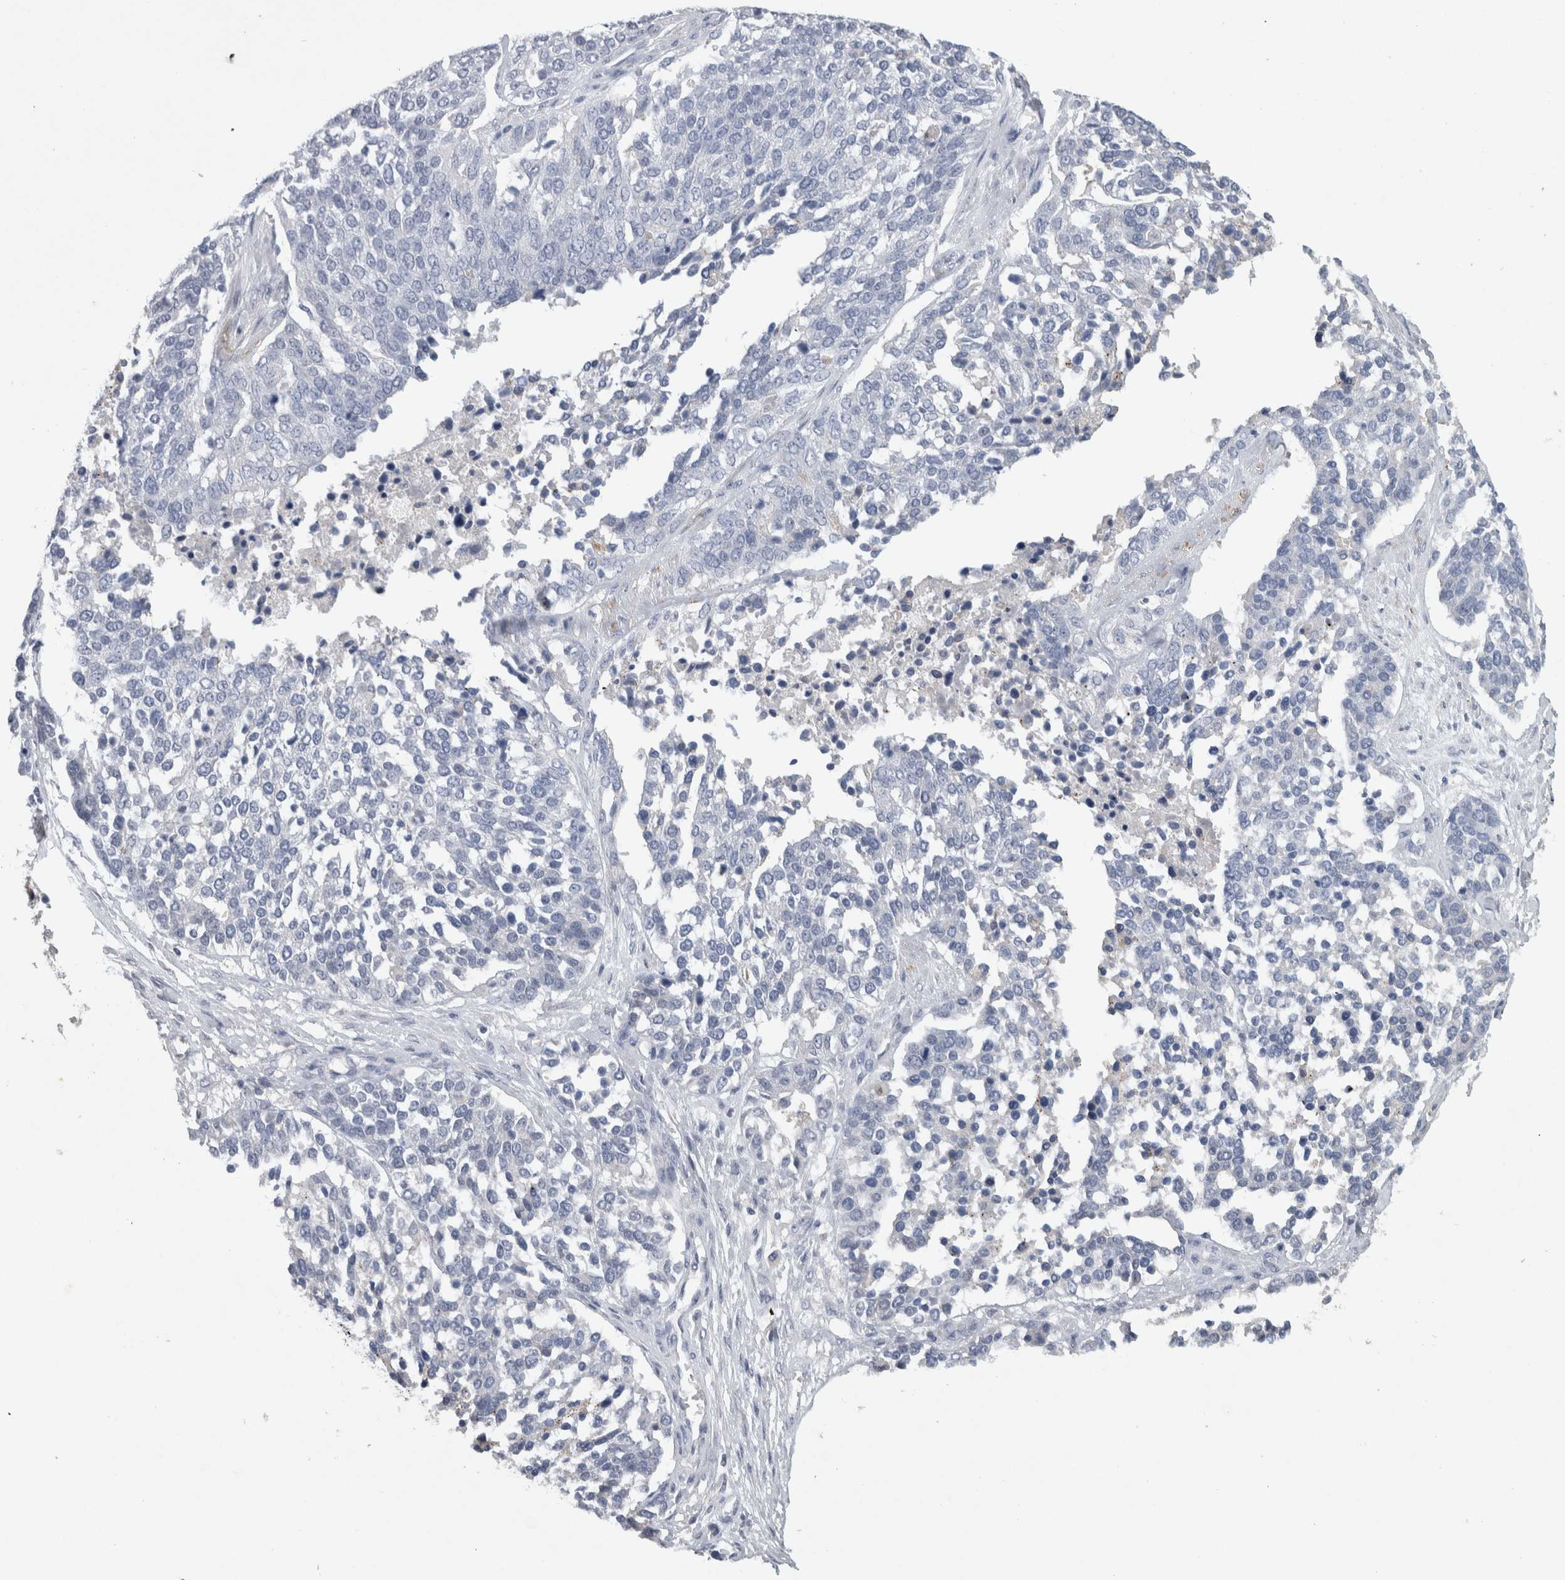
{"staining": {"intensity": "negative", "quantity": "none", "location": "none"}, "tissue": "ovarian cancer", "cell_type": "Tumor cells", "image_type": "cancer", "snomed": [{"axis": "morphology", "description": "Cystadenocarcinoma, serous, NOS"}, {"axis": "topography", "description": "Ovary"}], "caption": "An image of human serous cystadenocarcinoma (ovarian) is negative for staining in tumor cells. (DAB IHC, high magnification).", "gene": "HEXD", "patient": {"sex": "female", "age": 44}}